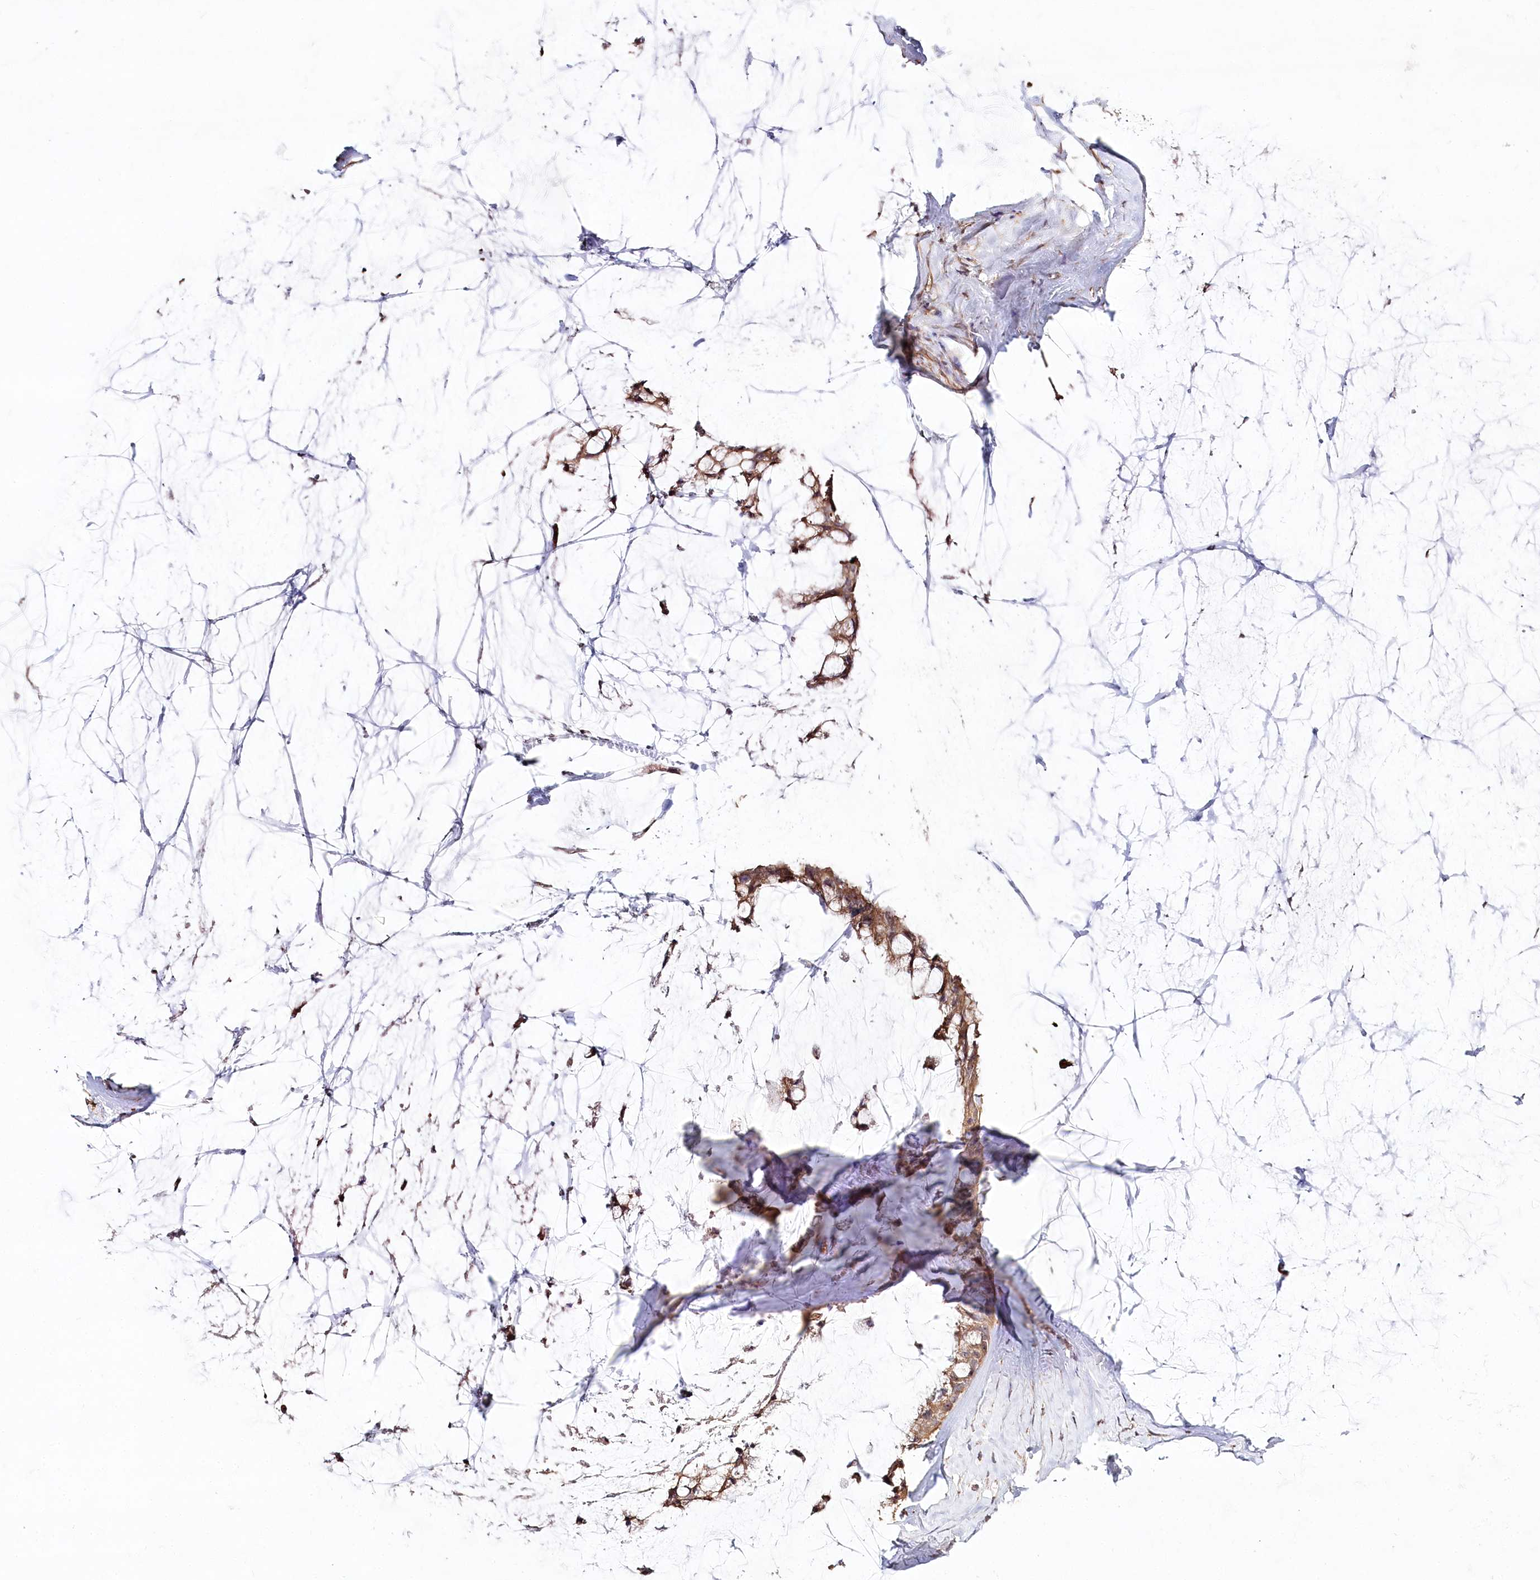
{"staining": {"intensity": "moderate", "quantity": ">75%", "location": "cytoplasmic/membranous"}, "tissue": "ovarian cancer", "cell_type": "Tumor cells", "image_type": "cancer", "snomed": [{"axis": "morphology", "description": "Cystadenocarcinoma, mucinous, NOS"}, {"axis": "topography", "description": "Ovary"}], "caption": "Immunohistochemical staining of mucinous cystadenocarcinoma (ovarian) shows moderate cytoplasmic/membranous protein staining in about >75% of tumor cells.", "gene": "DMXL1", "patient": {"sex": "female", "age": 39}}